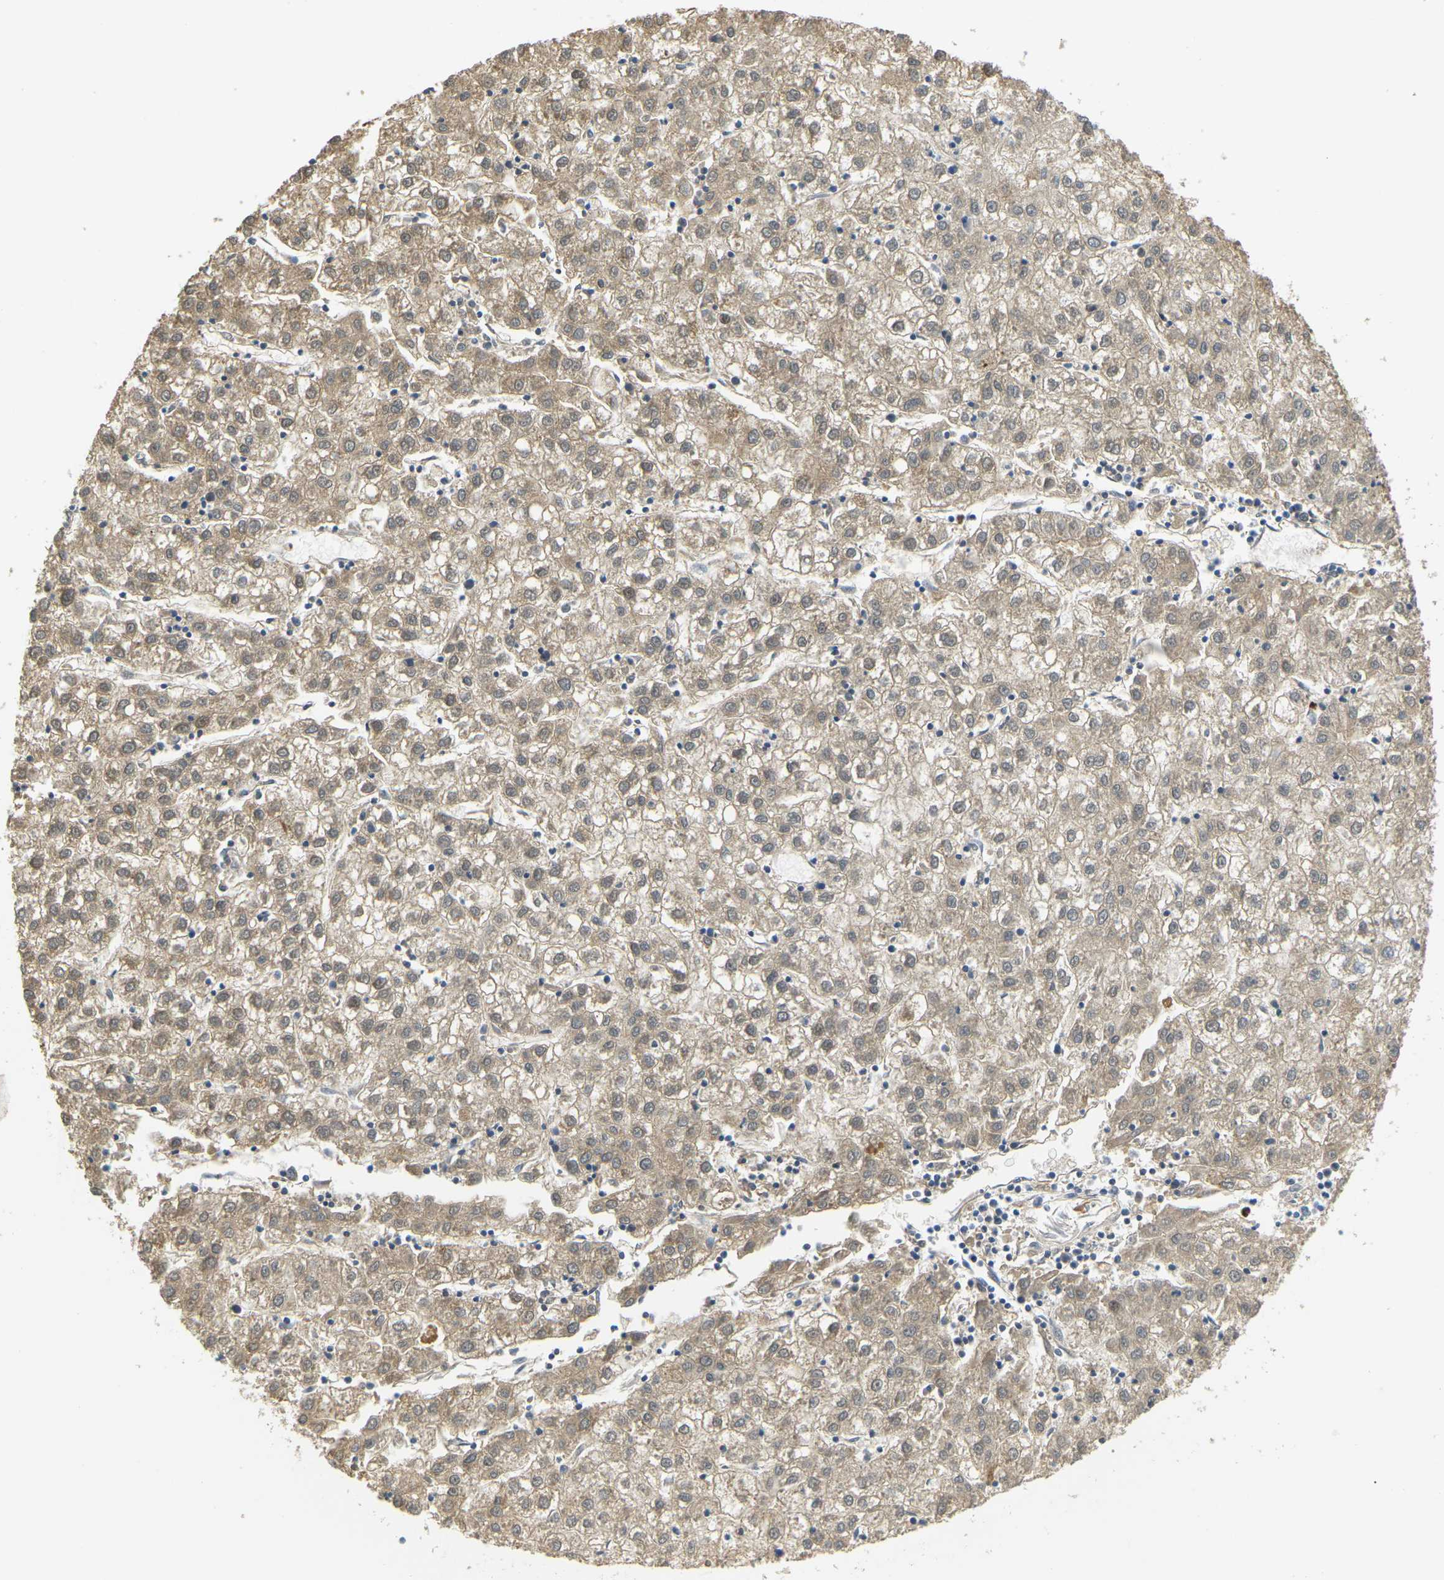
{"staining": {"intensity": "moderate", "quantity": ">75%", "location": "cytoplasmic/membranous"}, "tissue": "liver cancer", "cell_type": "Tumor cells", "image_type": "cancer", "snomed": [{"axis": "morphology", "description": "Carcinoma, Hepatocellular, NOS"}, {"axis": "topography", "description": "Liver"}], "caption": "Liver hepatocellular carcinoma stained for a protein shows moderate cytoplasmic/membranous positivity in tumor cells.", "gene": "CD300E", "patient": {"sex": "male", "age": 72}}